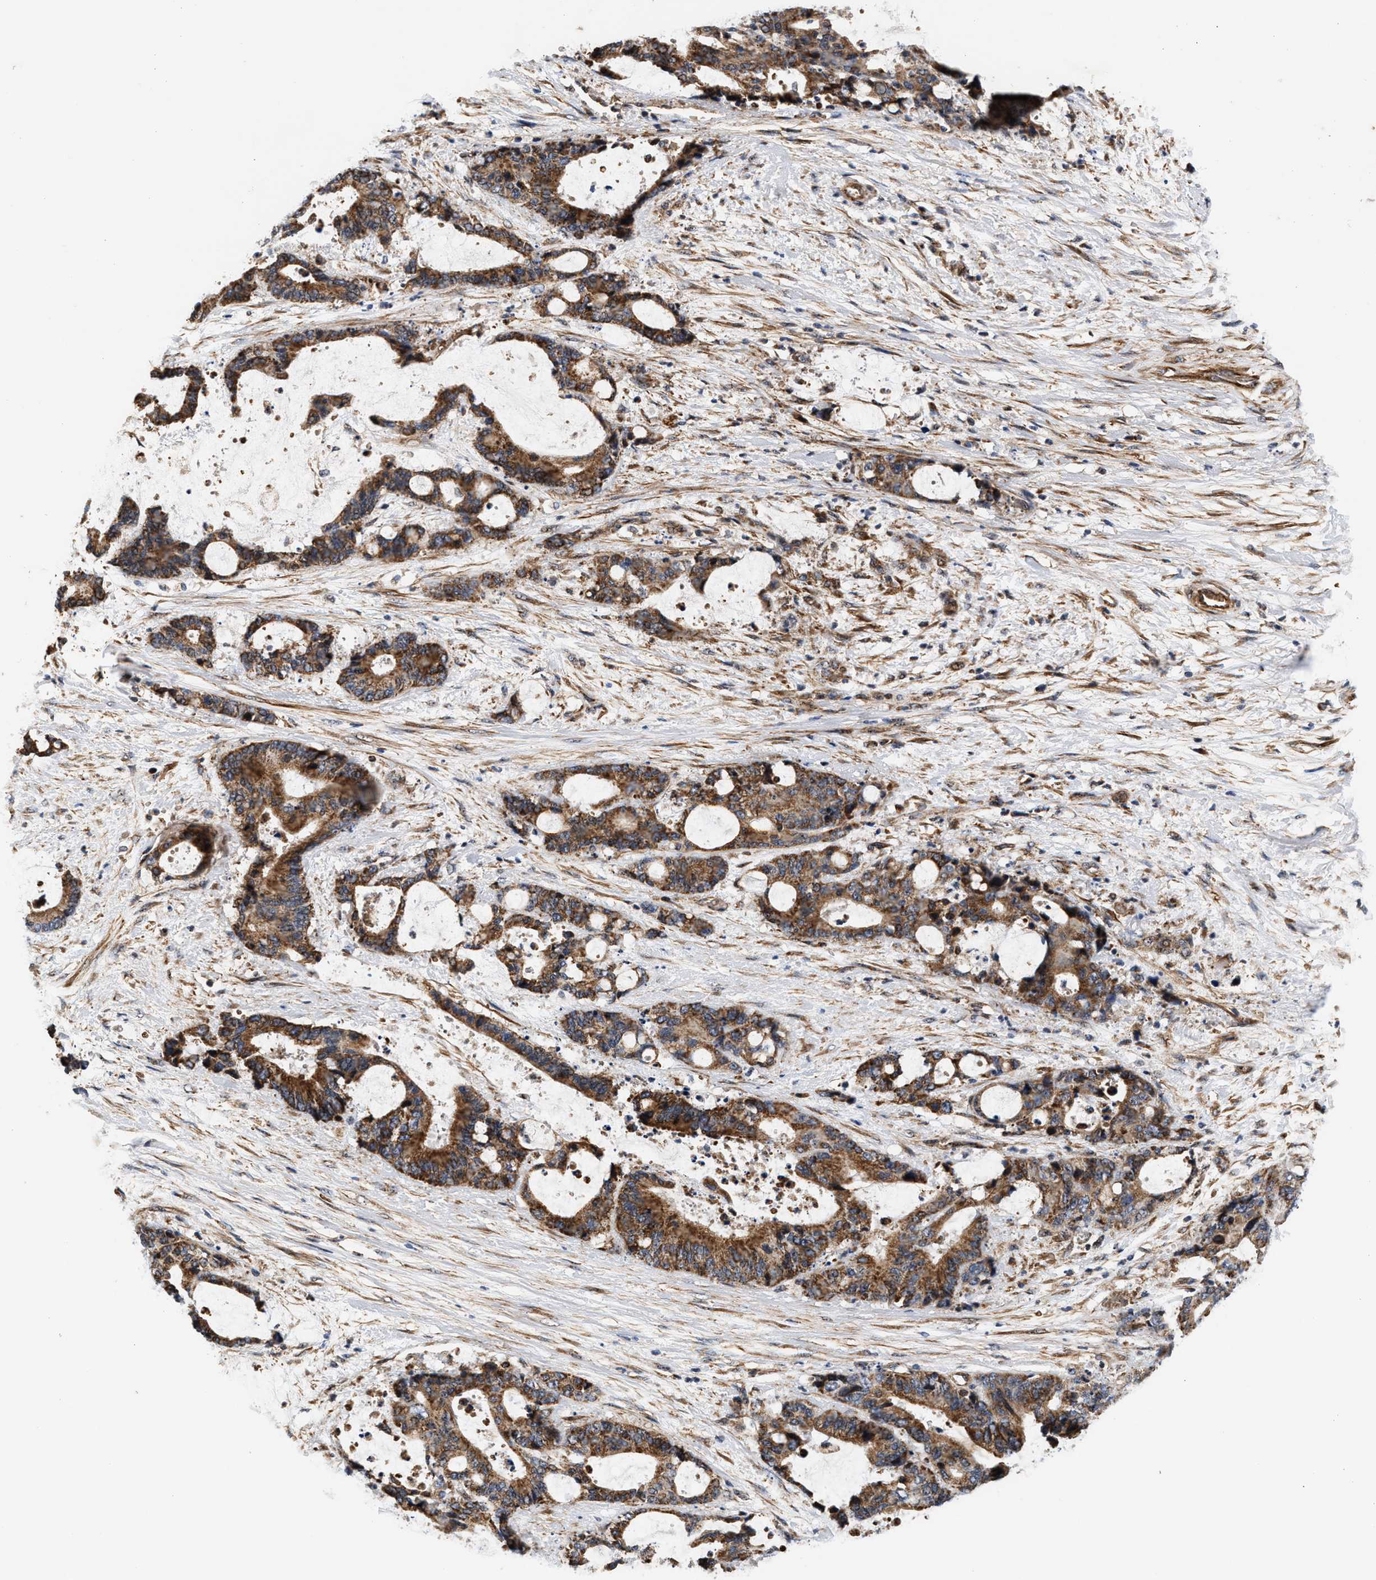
{"staining": {"intensity": "strong", "quantity": ">75%", "location": "cytoplasmic/membranous"}, "tissue": "liver cancer", "cell_type": "Tumor cells", "image_type": "cancer", "snomed": [{"axis": "morphology", "description": "Normal tissue, NOS"}, {"axis": "morphology", "description": "Cholangiocarcinoma"}, {"axis": "topography", "description": "Liver"}, {"axis": "topography", "description": "Peripheral nerve tissue"}], "caption": "Immunohistochemistry (IHC) photomicrograph of liver cholangiocarcinoma stained for a protein (brown), which shows high levels of strong cytoplasmic/membranous staining in approximately >75% of tumor cells.", "gene": "SGK1", "patient": {"sex": "female", "age": 73}}